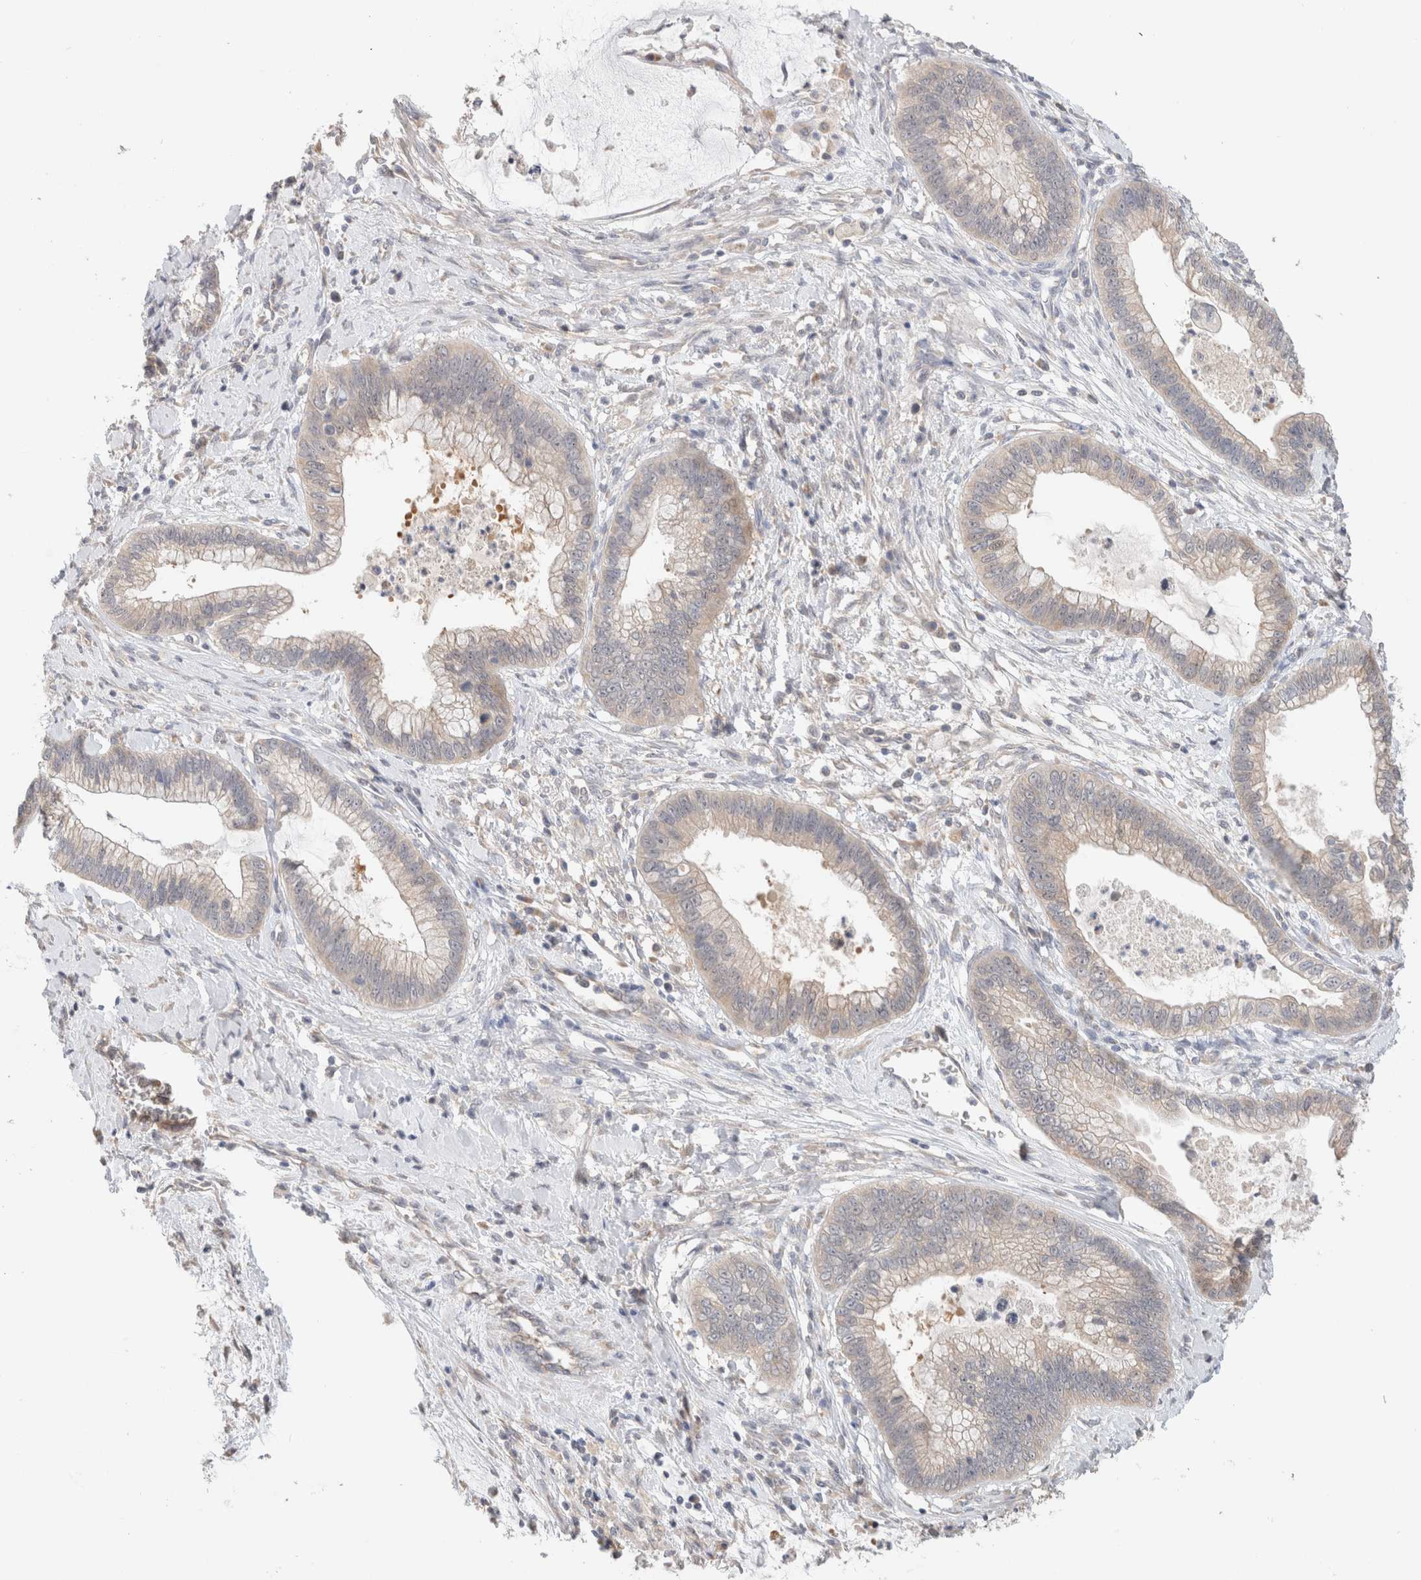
{"staining": {"intensity": "negative", "quantity": "none", "location": "none"}, "tissue": "cervical cancer", "cell_type": "Tumor cells", "image_type": "cancer", "snomed": [{"axis": "morphology", "description": "Adenocarcinoma, NOS"}, {"axis": "topography", "description": "Cervix"}], "caption": "High magnification brightfield microscopy of cervical adenocarcinoma stained with DAB (3,3'-diaminobenzidine) (brown) and counterstained with hematoxylin (blue): tumor cells show no significant expression.", "gene": "CA13", "patient": {"sex": "female", "age": 44}}